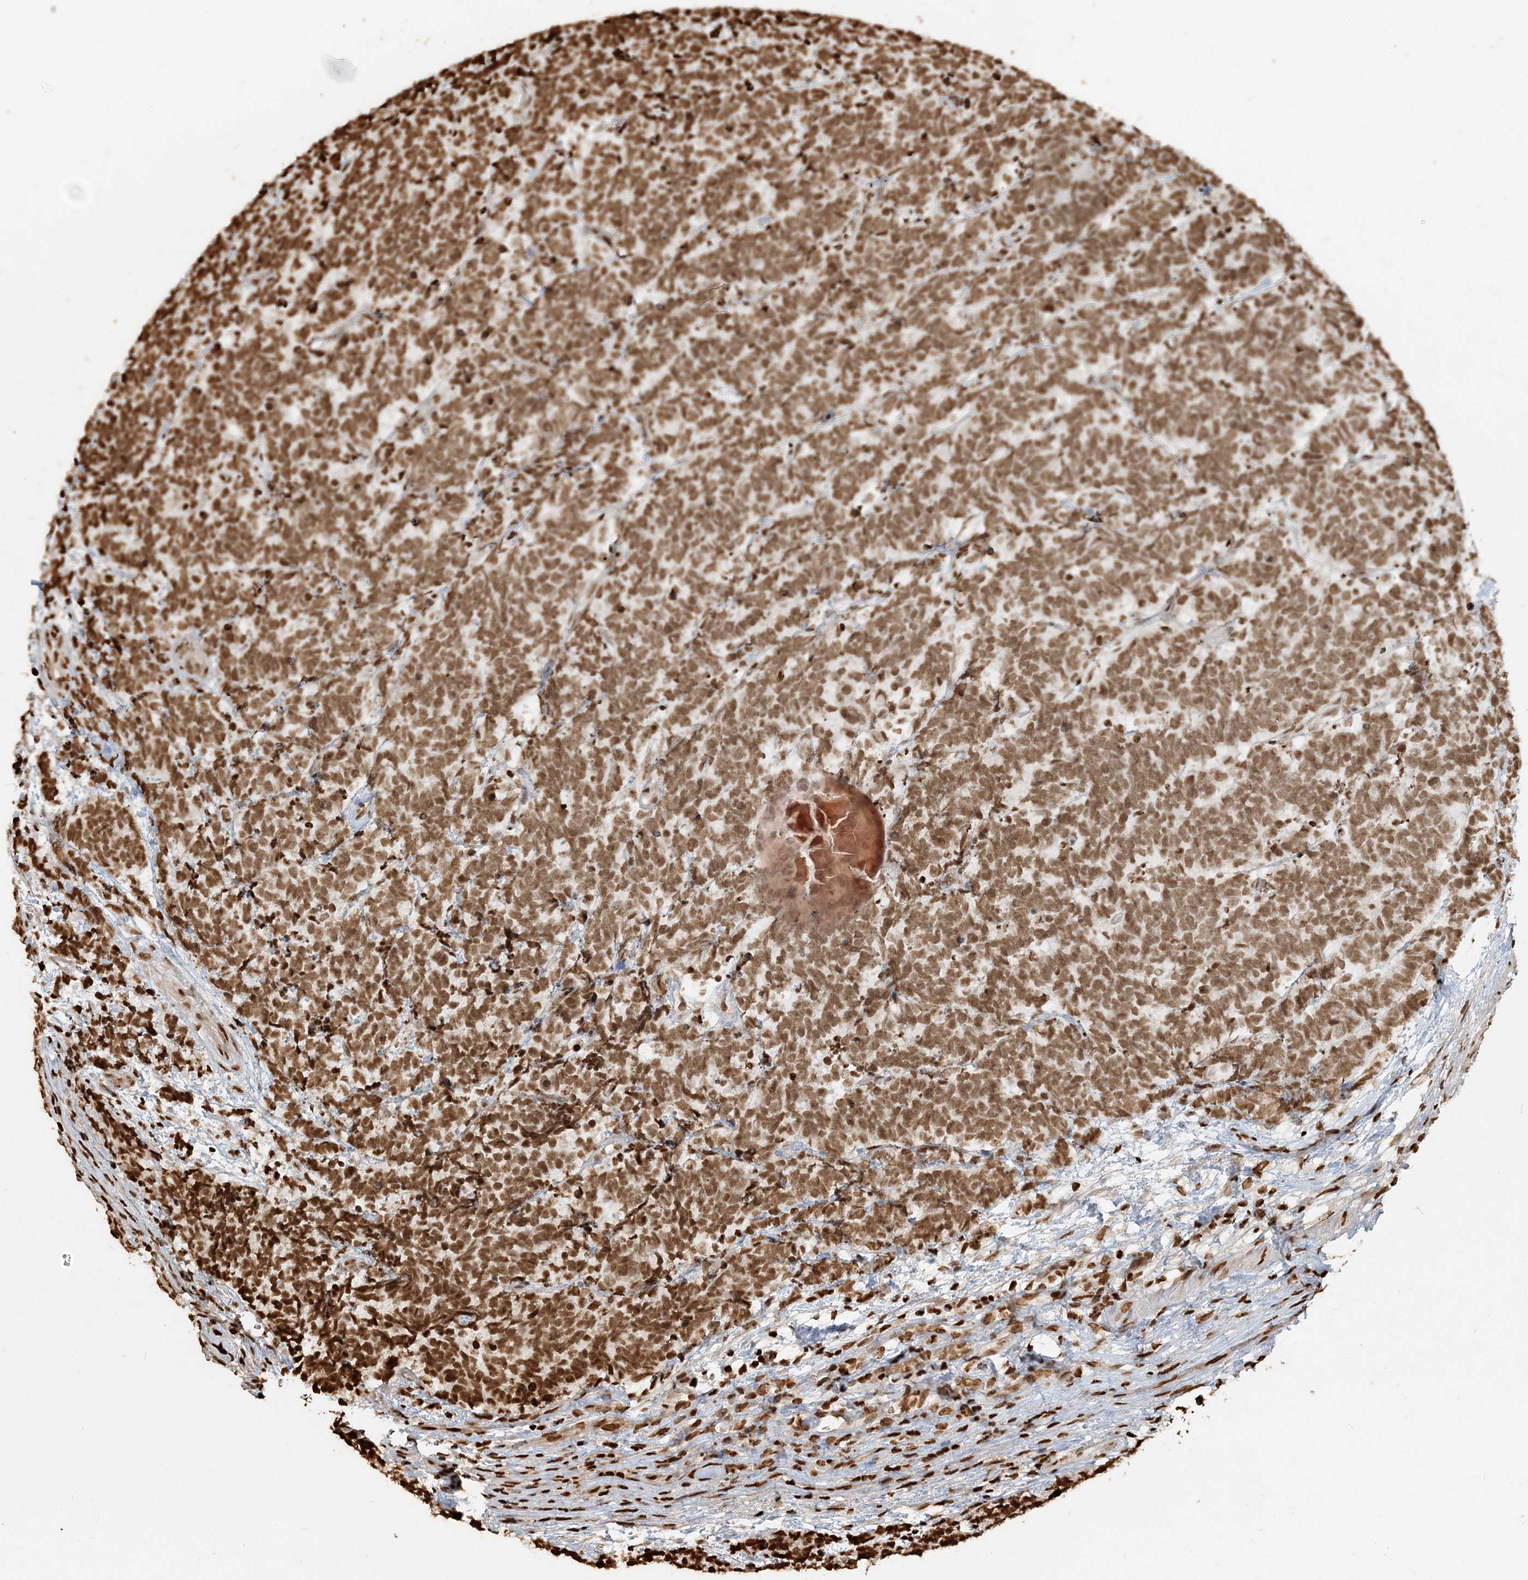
{"staining": {"intensity": "moderate", "quantity": ">75%", "location": "nuclear"}, "tissue": "carcinoid", "cell_type": "Tumor cells", "image_type": "cancer", "snomed": [{"axis": "morphology", "description": "Carcinoma, NOS"}, {"axis": "morphology", "description": "Carcinoid, malignant, NOS"}, {"axis": "topography", "description": "Urinary bladder"}], "caption": "A brown stain labels moderate nuclear expression of a protein in human carcinoid tumor cells.", "gene": "H3-3B", "patient": {"sex": "male", "age": 57}}